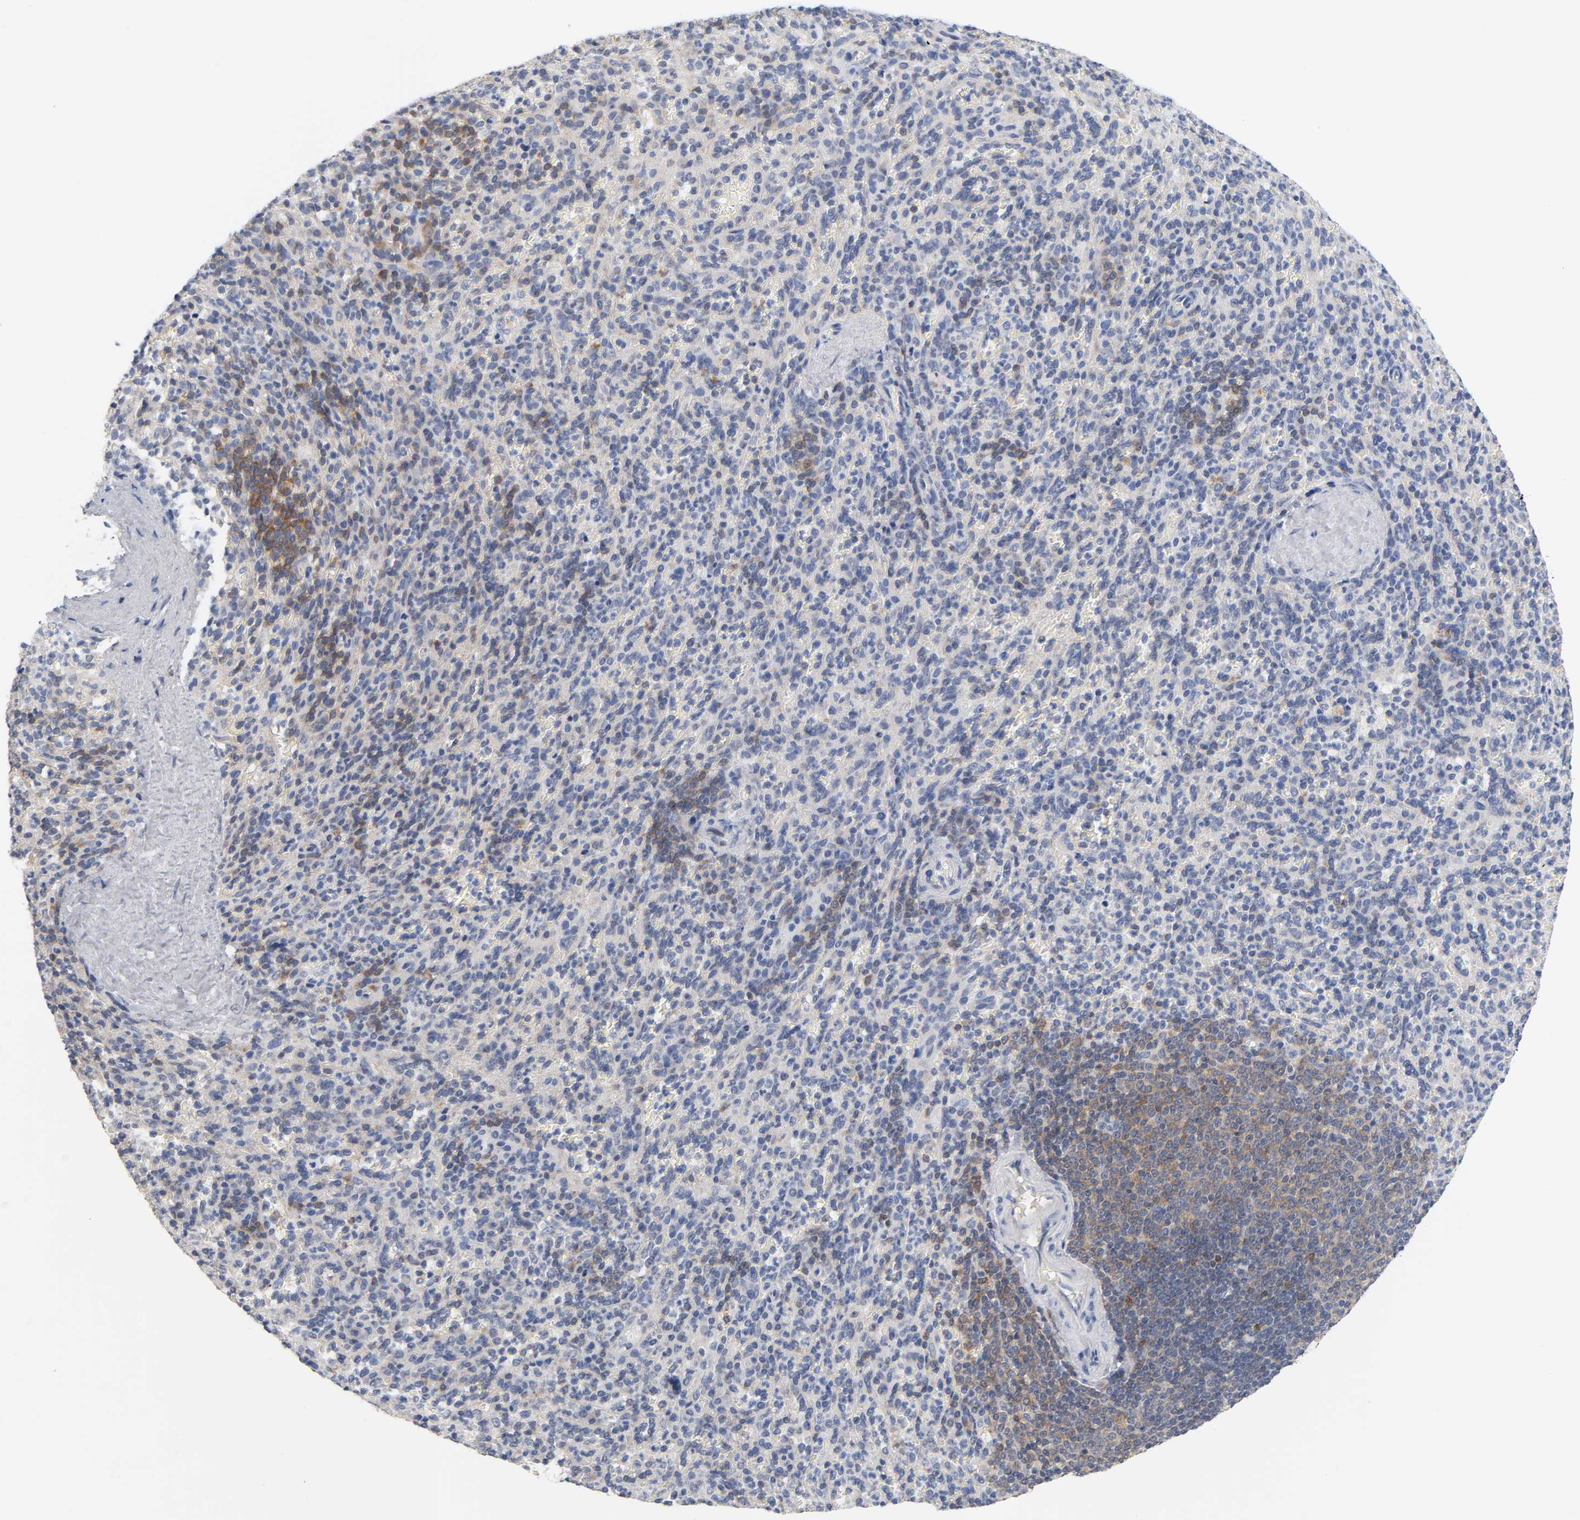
{"staining": {"intensity": "weak", "quantity": "<25%", "location": "cytoplasmic/membranous"}, "tissue": "spleen", "cell_type": "Cells in red pulp", "image_type": "normal", "snomed": [{"axis": "morphology", "description": "Normal tissue, NOS"}, {"axis": "topography", "description": "Spleen"}], "caption": "Micrograph shows no protein staining in cells in red pulp of unremarkable spleen.", "gene": "NFATC1", "patient": {"sex": "male", "age": 36}}